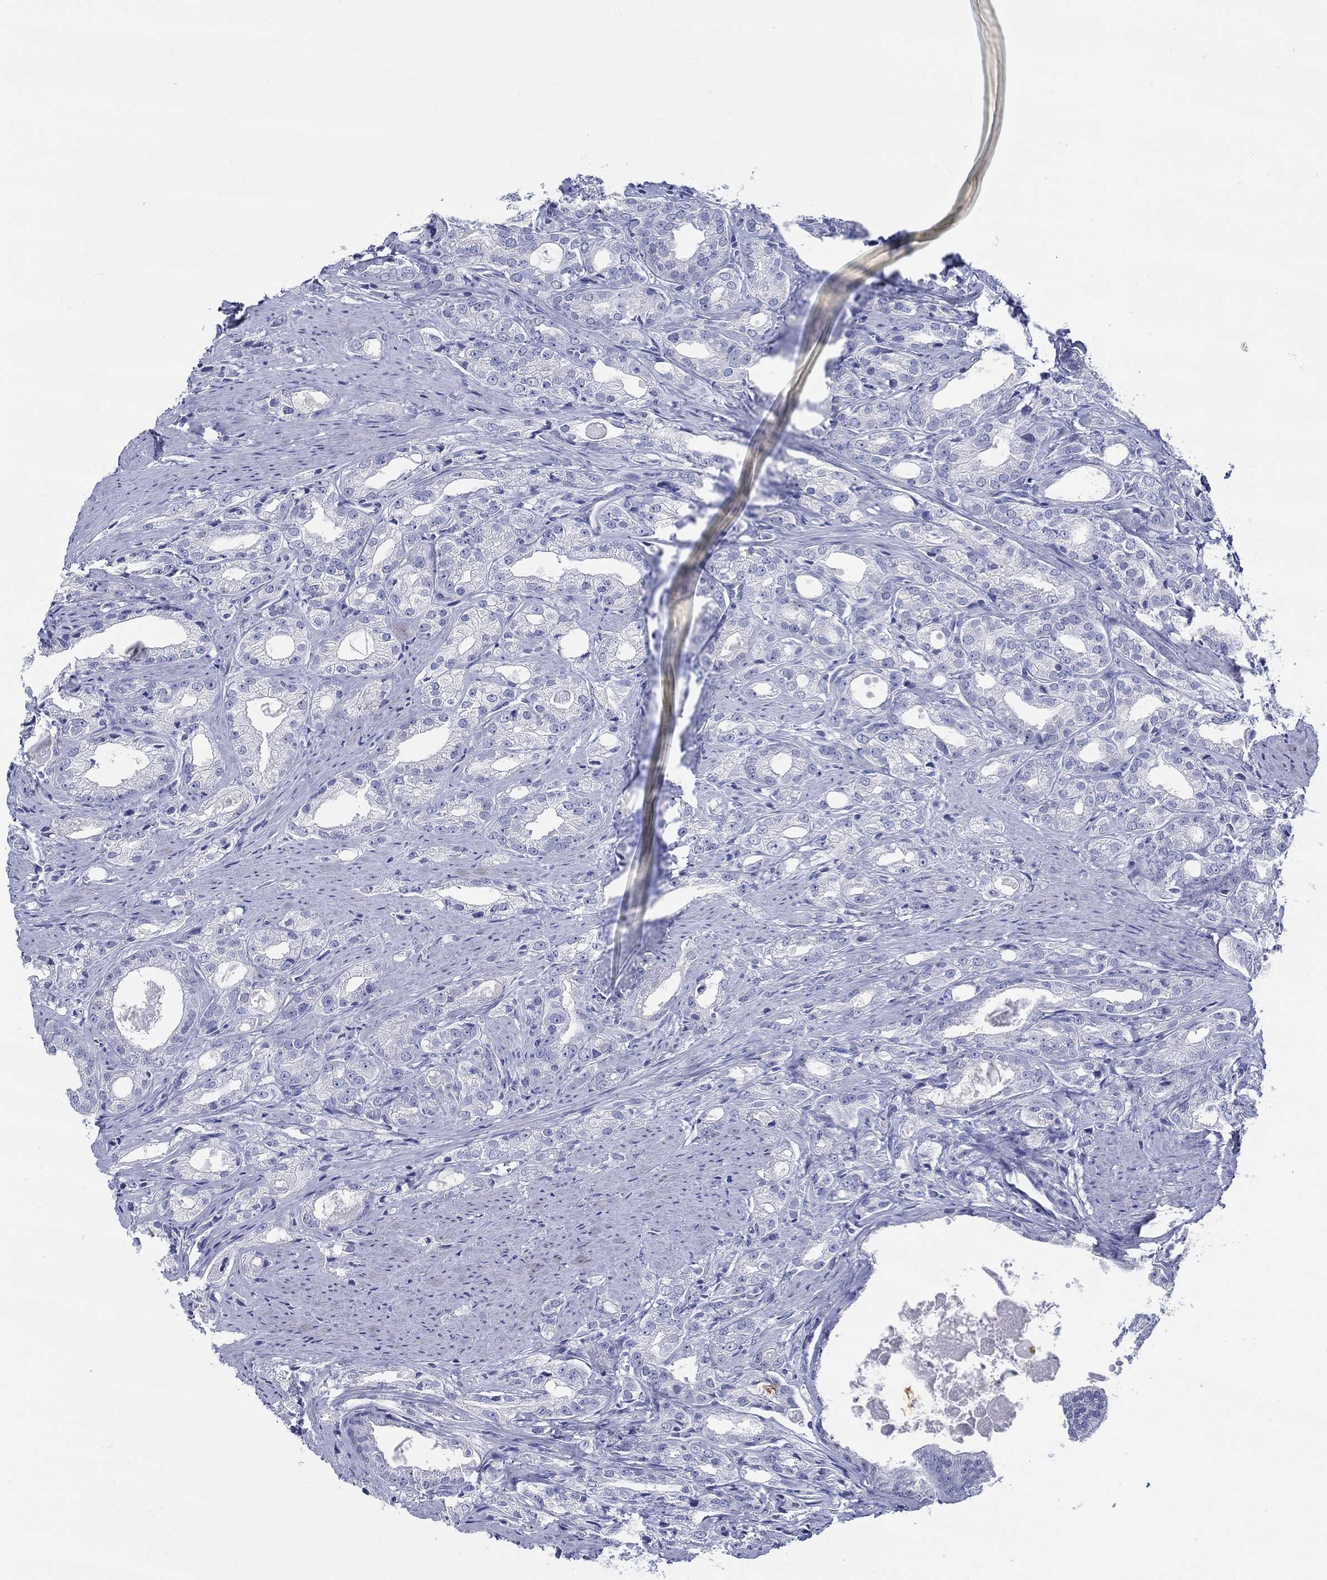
{"staining": {"intensity": "negative", "quantity": "none", "location": "none"}, "tissue": "prostate cancer", "cell_type": "Tumor cells", "image_type": "cancer", "snomed": [{"axis": "morphology", "description": "Adenocarcinoma, NOS"}, {"axis": "morphology", "description": "Adenocarcinoma, High grade"}, {"axis": "topography", "description": "Prostate"}], "caption": "A photomicrograph of human prostate cancer is negative for staining in tumor cells.", "gene": "CRYGS", "patient": {"sex": "male", "age": 70}}